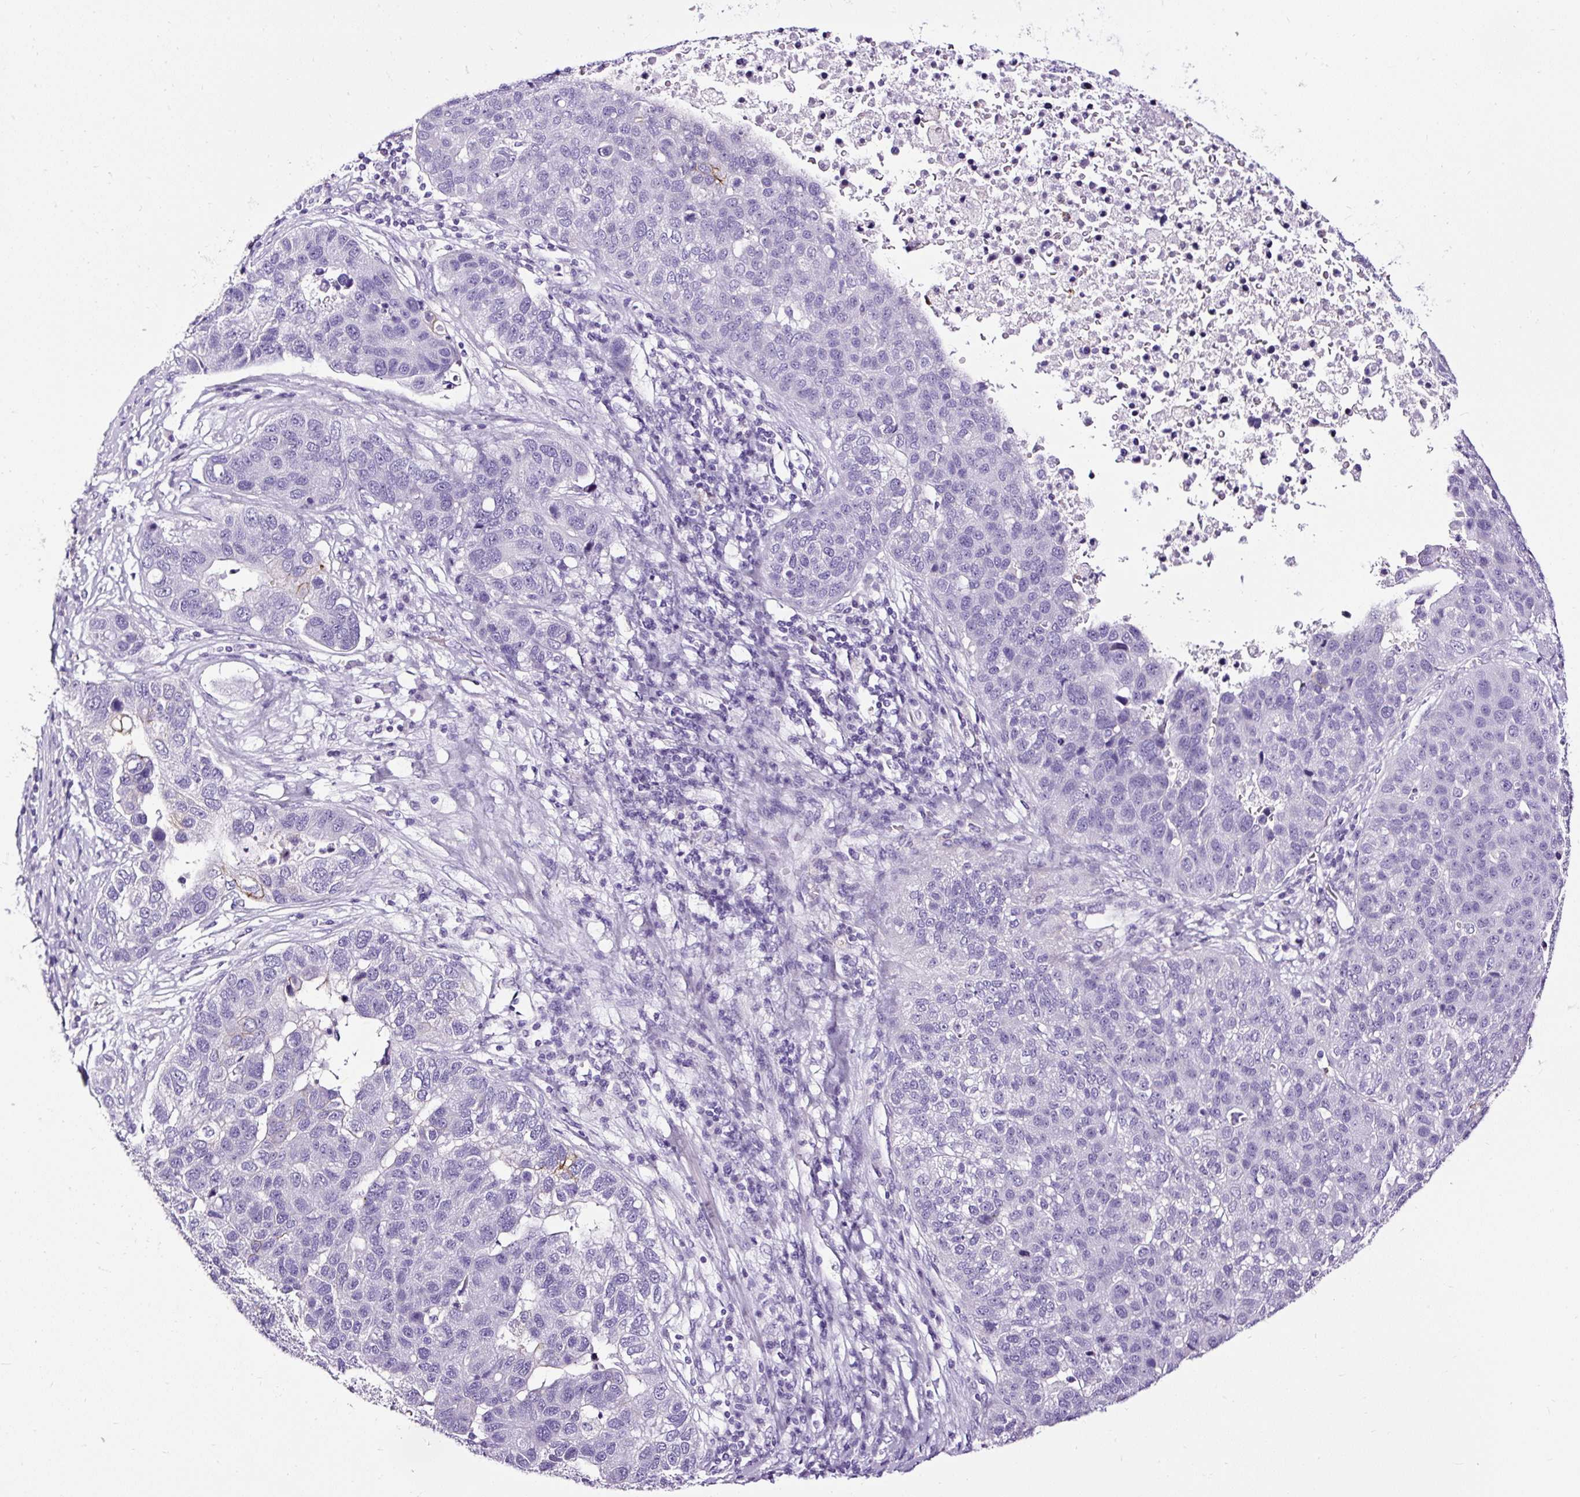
{"staining": {"intensity": "negative", "quantity": "none", "location": "none"}, "tissue": "pancreatic cancer", "cell_type": "Tumor cells", "image_type": "cancer", "snomed": [{"axis": "morphology", "description": "Adenocarcinoma, NOS"}, {"axis": "topography", "description": "Pancreas"}], "caption": "Immunohistochemical staining of pancreatic adenocarcinoma reveals no significant expression in tumor cells. (DAB immunohistochemistry (IHC) visualized using brightfield microscopy, high magnification).", "gene": "SLC7A8", "patient": {"sex": "female", "age": 61}}